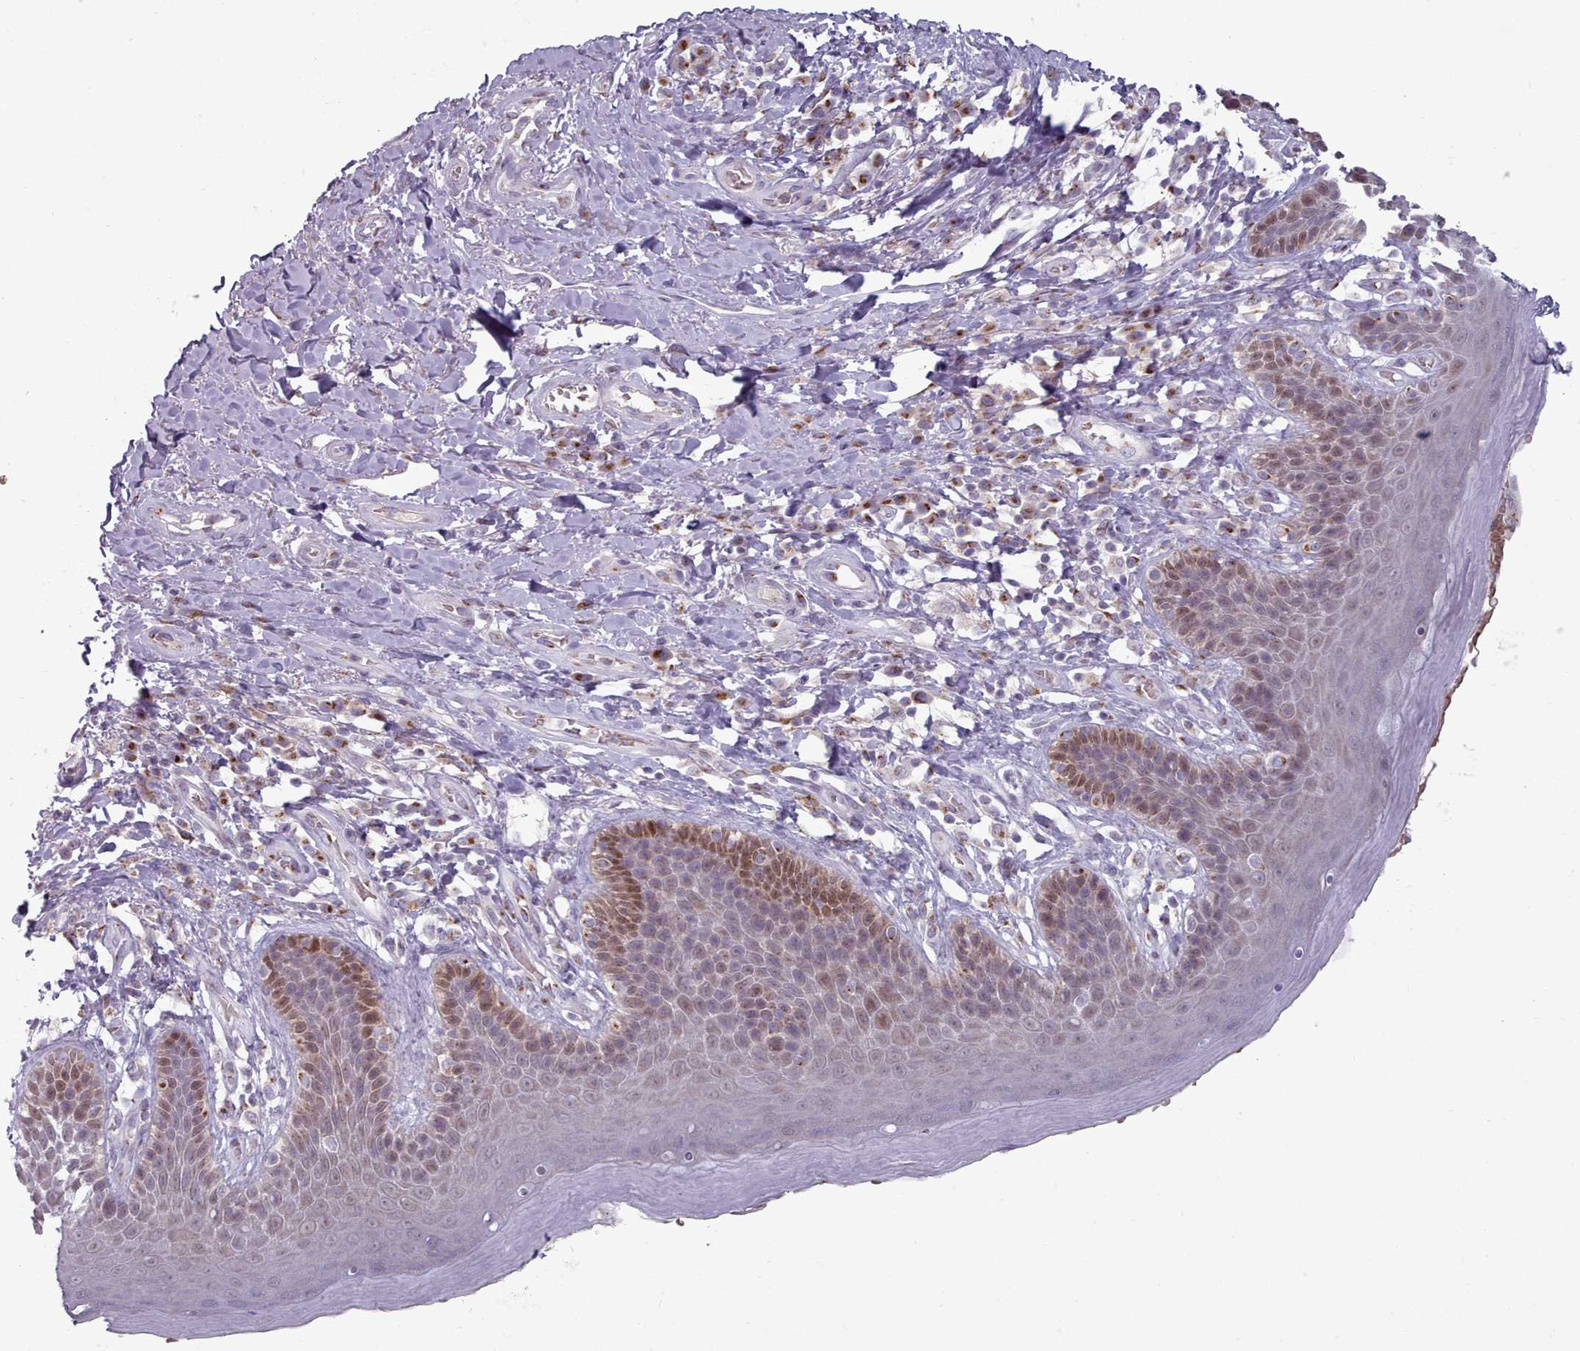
{"staining": {"intensity": "moderate", "quantity": "25%-75%", "location": "cytoplasmic/membranous"}, "tissue": "skin", "cell_type": "Epidermal cells", "image_type": "normal", "snomed": [{"axis": "morphology", "description": "Normal tissue, NOS"}, {"axis": "topography", "description": "Anal"}], "caption": "IHC micrograph of unremarkable skin: human skin stained using IHC exhibits medium levels of moderate protein expression localized specifically in the cytoplasmic/membranous of epidermal cells, appearing as a cytoplasmic/membranous brown color.", "gene": "MAN1B1", "patient": {"sex": "female", "age": 89}}